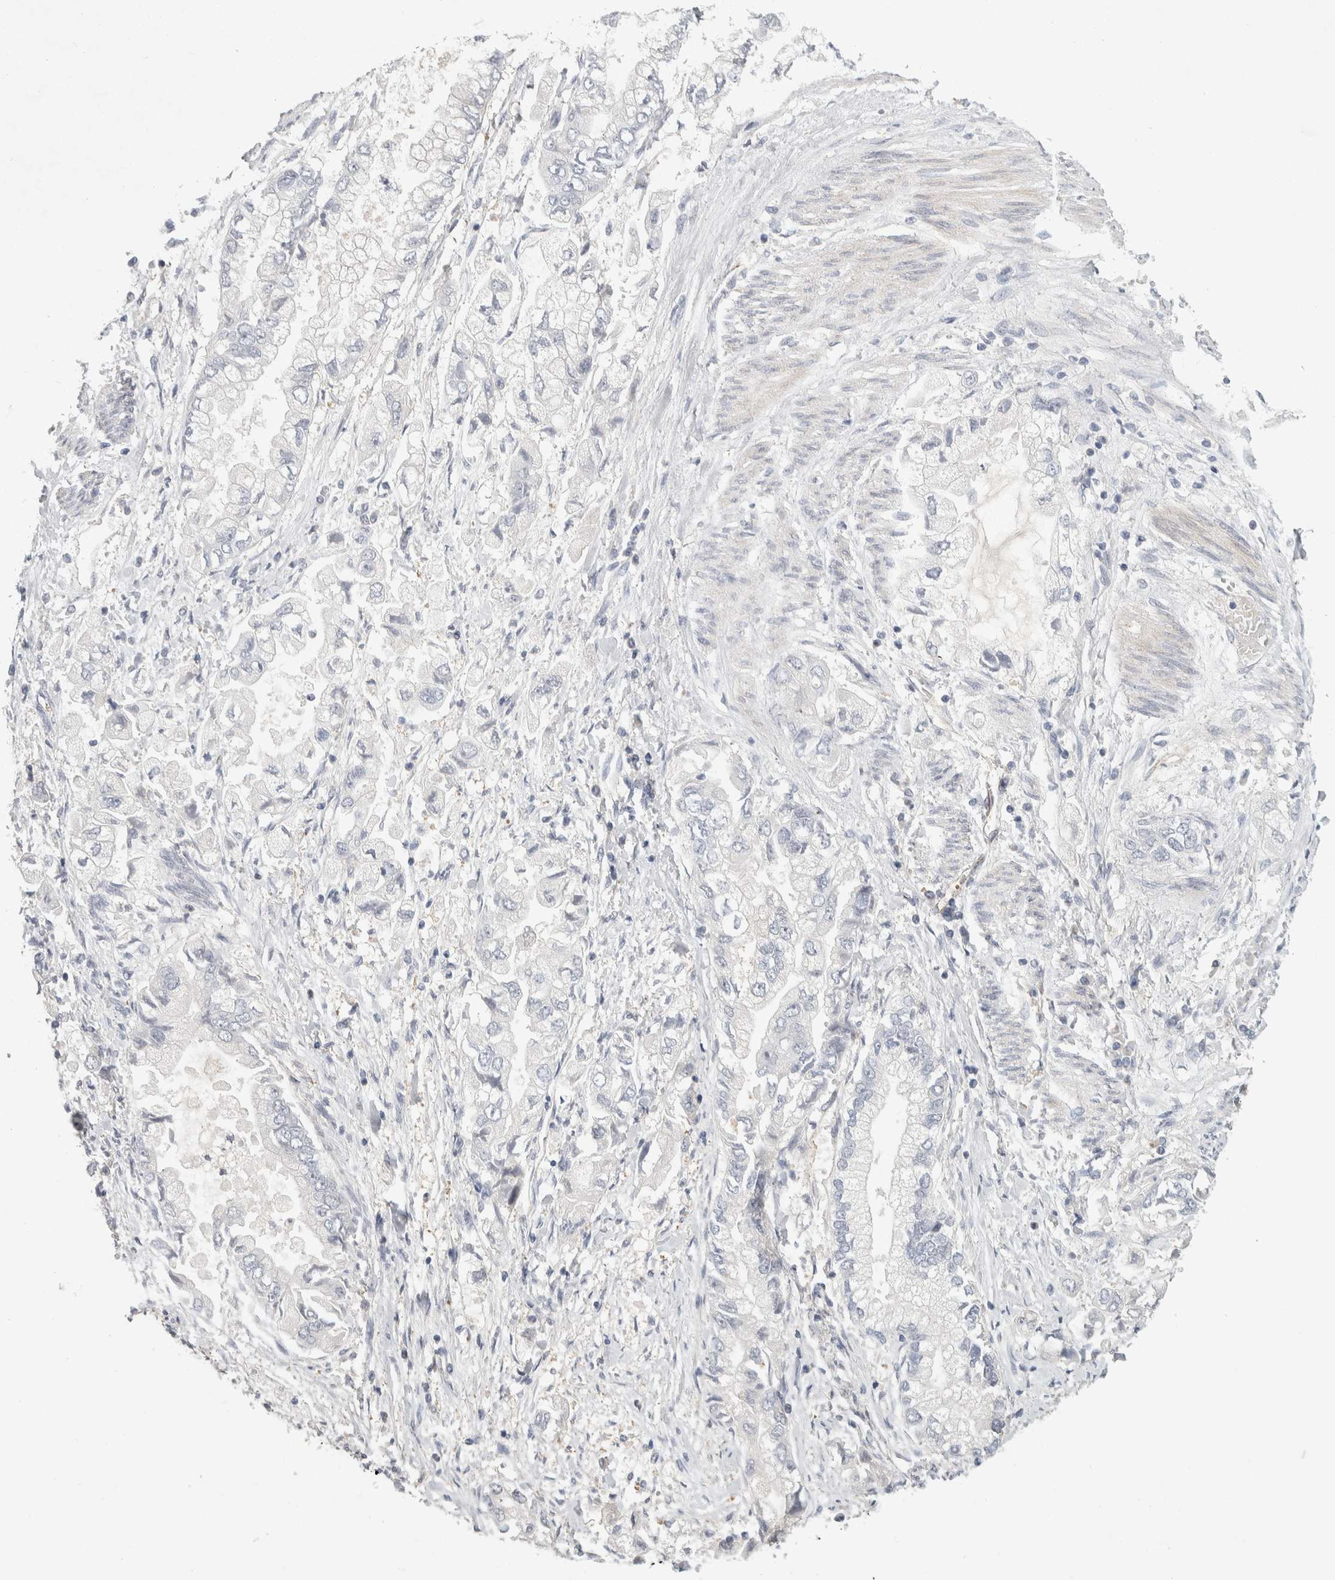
{"staining": {"intensity": "negative", "quantity": "none", "location": "none"}, "tissue": "stomach cancer", "cell_type": "Tumor cells", "image_type": "cancer", "snomed": [{"axis": "morphology", "description": "Normal tissue, NOS"}, {"axis": "morphology", "description": "Adenocarcinoma, NOS"}, {"axis": "topography", "description": "Stomach"}], "caption": "Immunohistochemistry (IHC) histopathology image of neoplastic tissue: human stomach cancer (adenocarcinoma) stained with DAB shows no significant protein staining in tumor cells.", "gene": "ZNF862", "patient": {"sex": "male", "age": 62}}